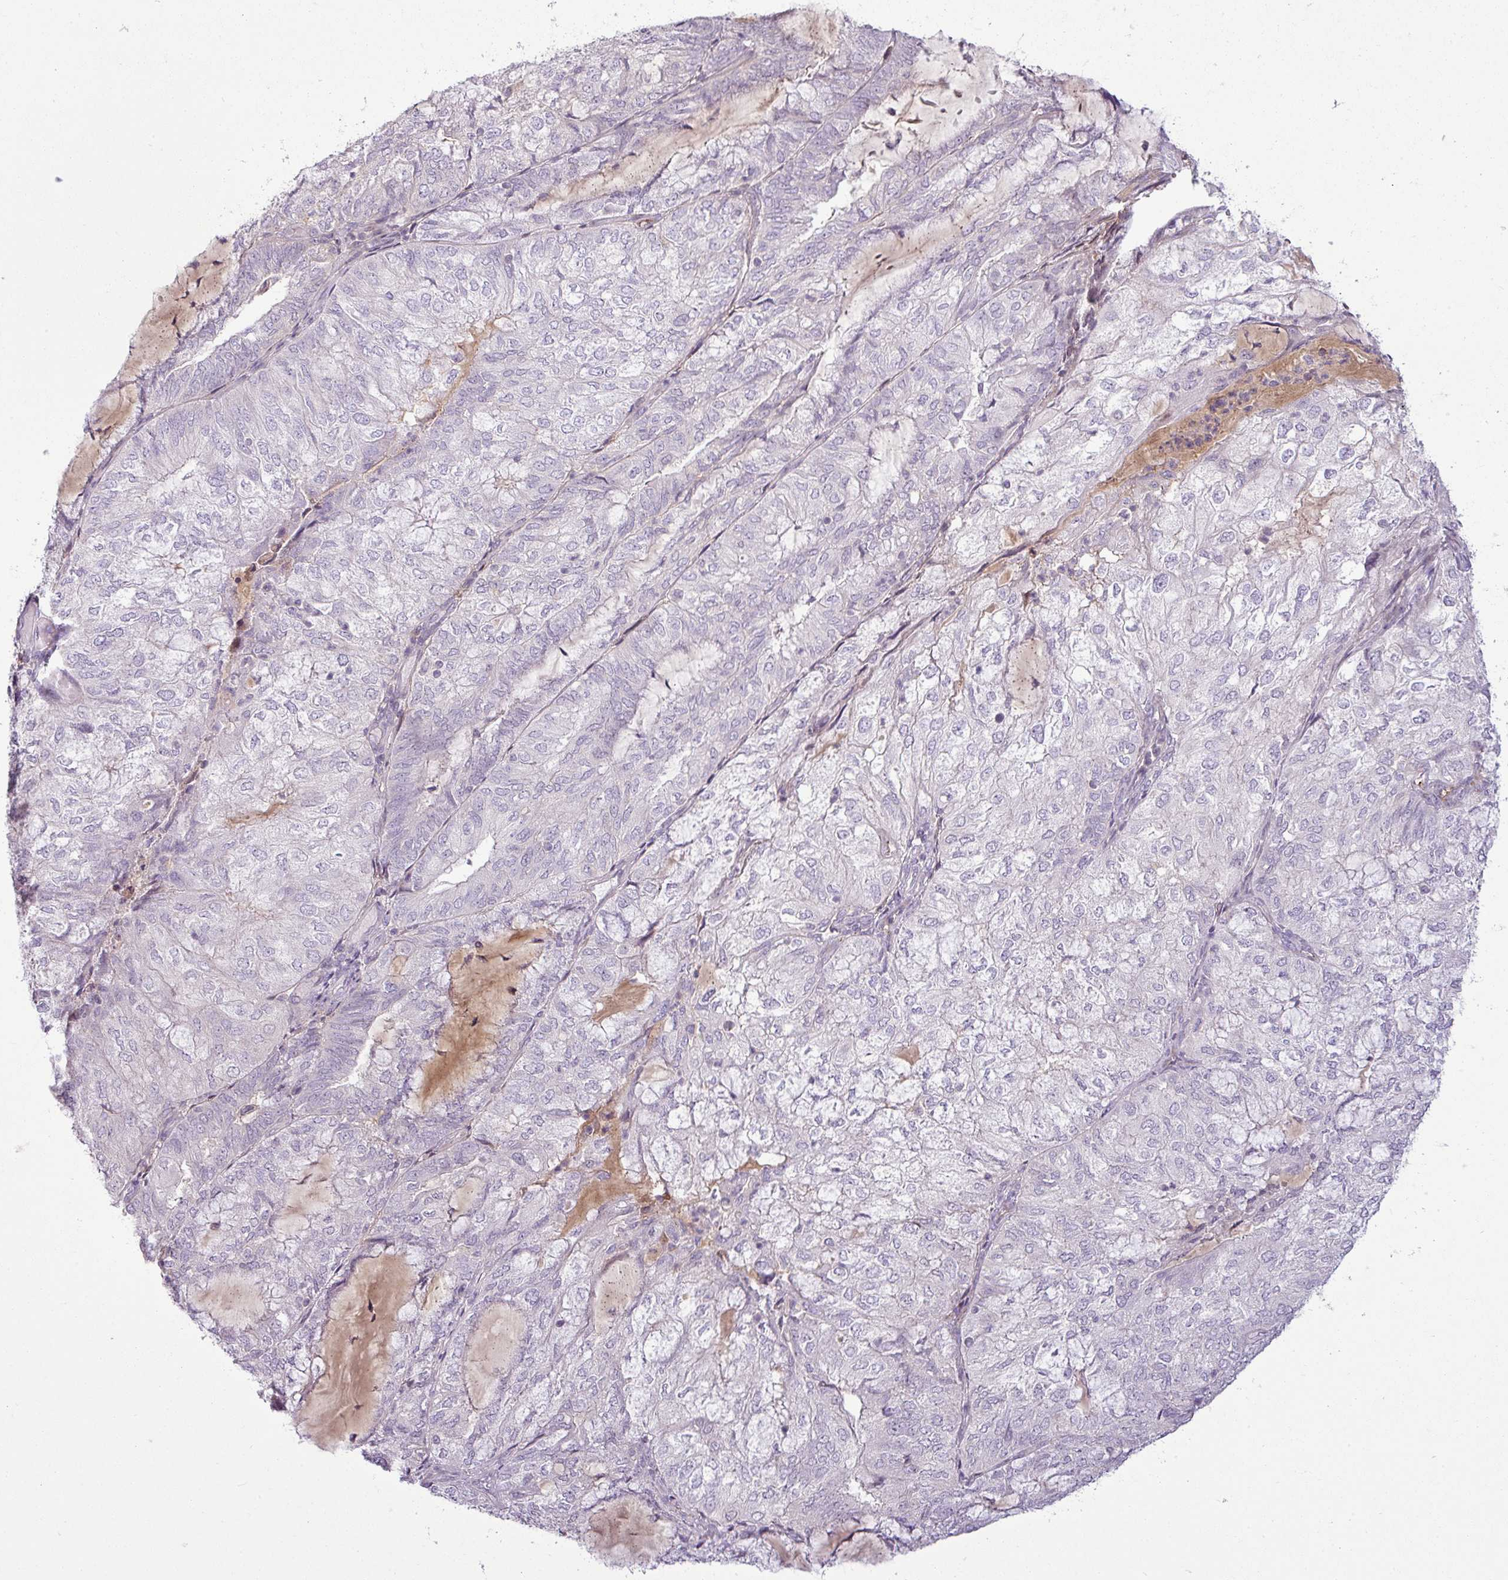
{"staining": {"intensity": "negative", "quantity": "none", "location": "none"}, "tissue": "endometrial cancer", "cell_type": "Tumor cells", "image_type": "cancer", "snomed": [{"axis": "morphology", "description": "Adenocarcinoma, NOS"}, {"axis": "topography", "description": "Endometrium"}], "caption": "A photomicrograph of adenocarcinoma (endometrial) stained for a protein displays no brown staining in tumor cells.", "gene": "APOM", "patient": {"sex": "female", "age": 81}}